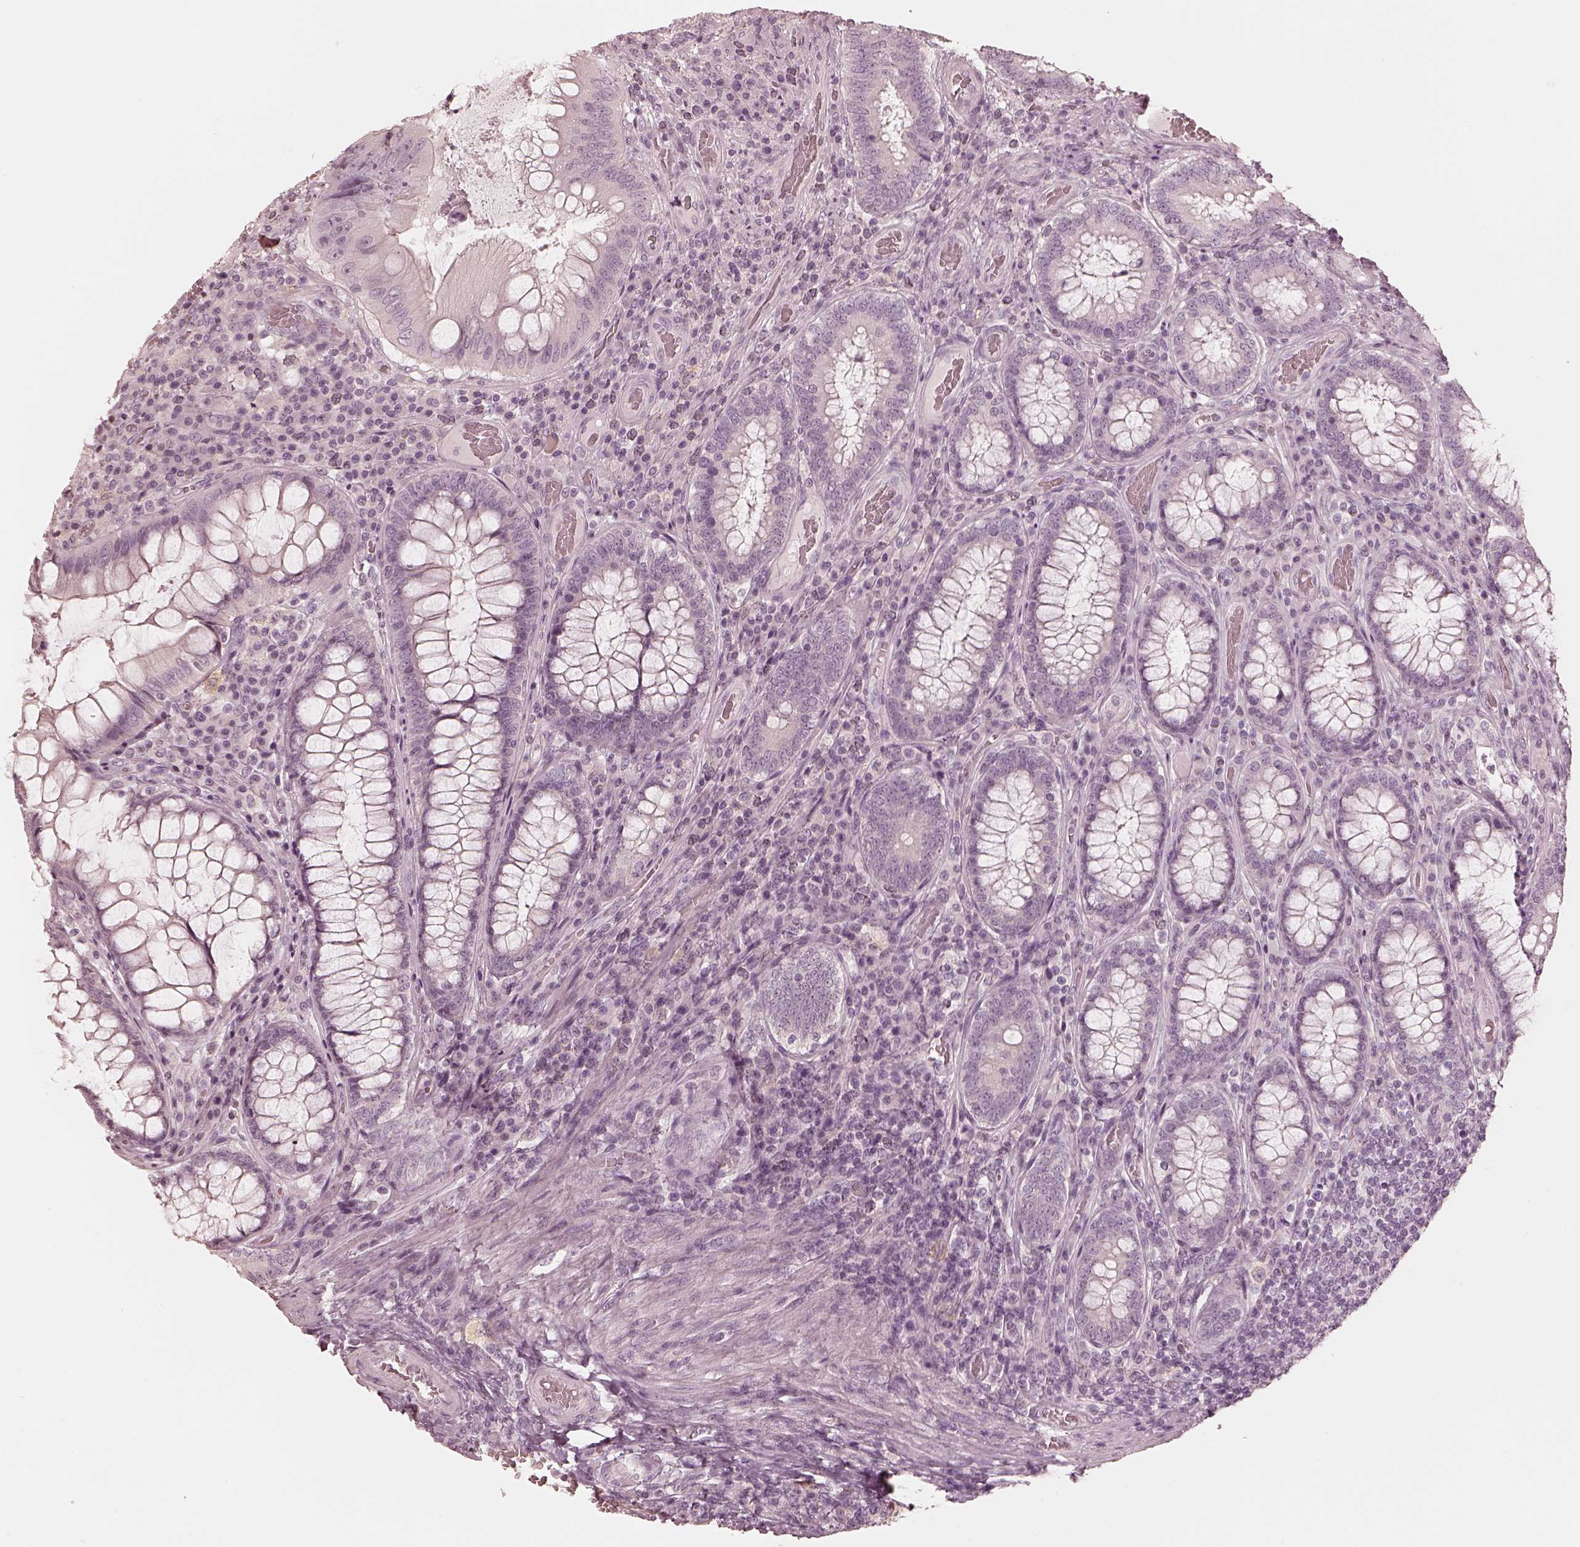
{"staining": {"intensity": "negative", "quantity": "none", "location": "none"}, "tissue": "colorectal cancer", "cell_type": "Tumor cells", "image_type": "cancer", "snomed": [{"axis": "morphology", "description": "Adenocarcinoma, NOS"}, {"axis": "topography", "description": "Colon"}], "caption": "Colorectal cancer (adenocarcinoma) was stained to show a protein in brown. There is no significant staining in tumor cells. The staining was performed using DAB to visualize the protein expression in brown, while the nuclei were stained in blue with hematoxylin (Magnification: 20x).", "gene": "CALR3", "patient": {"sex": "female", "age": 86}}